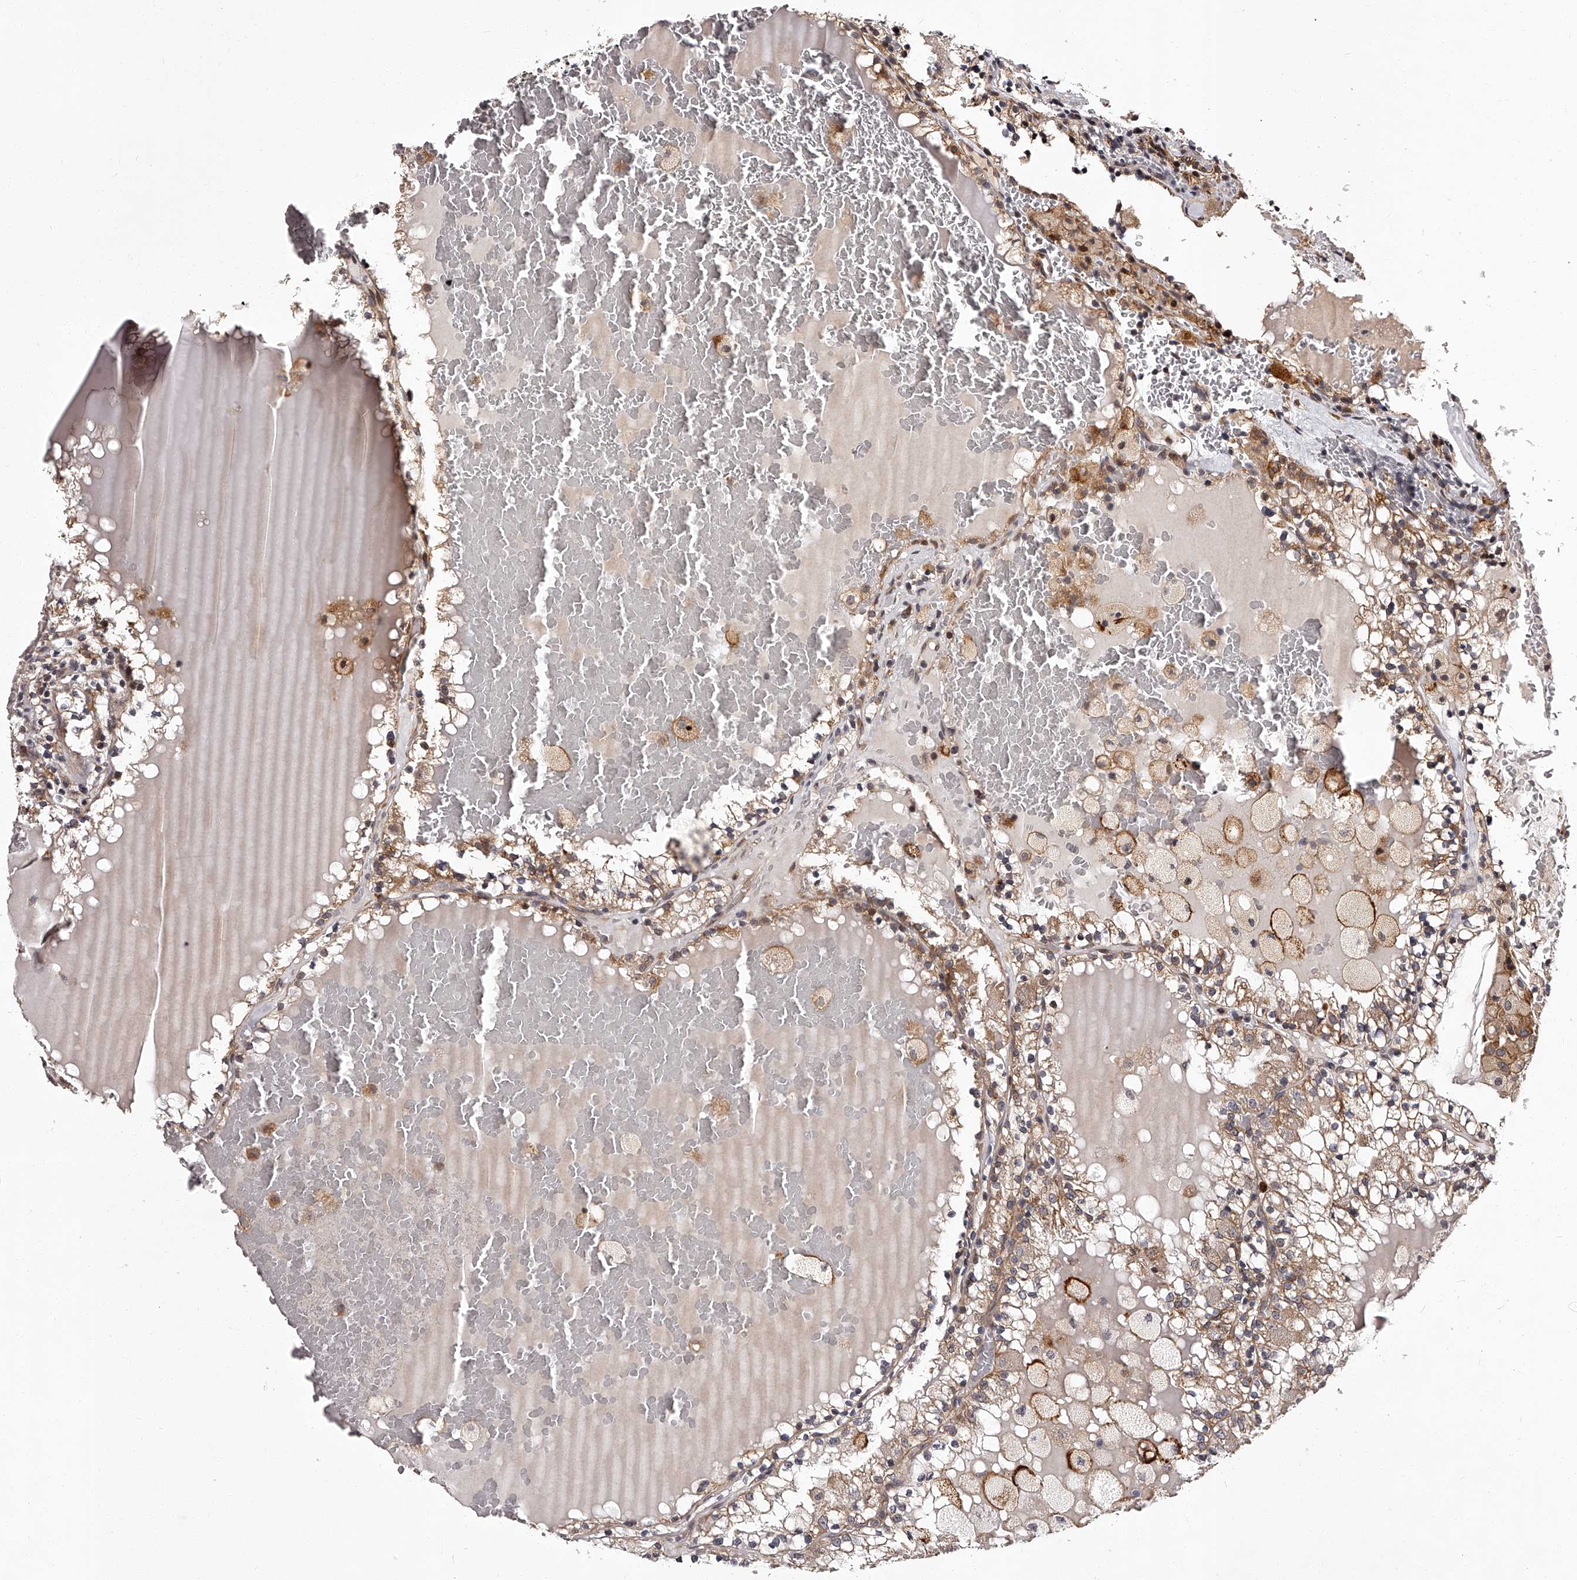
{"staining": {"intensity": "moderate", "quantity": "25%-75%", "location": "cytoplasmic/membranous"}, "tissue": "renal cancer", "cell_type": "Tumor cells", "image_type": "cancer", "snomed": [{"axis": "morphology", "description": "Adenocarcinoma, NOS"}, {"axis": "topography", "description": "Kidney"}], "caption": "Immunohistochemical staining of renal cancer exhibits medium levels of moderate cytoplasmic/membranous staining in approximately 25%-75% of tumor cells. Nuclei are stained in blue.", "gene": "RSC1A1", "patient": {"sex": "female", "age": 56}}